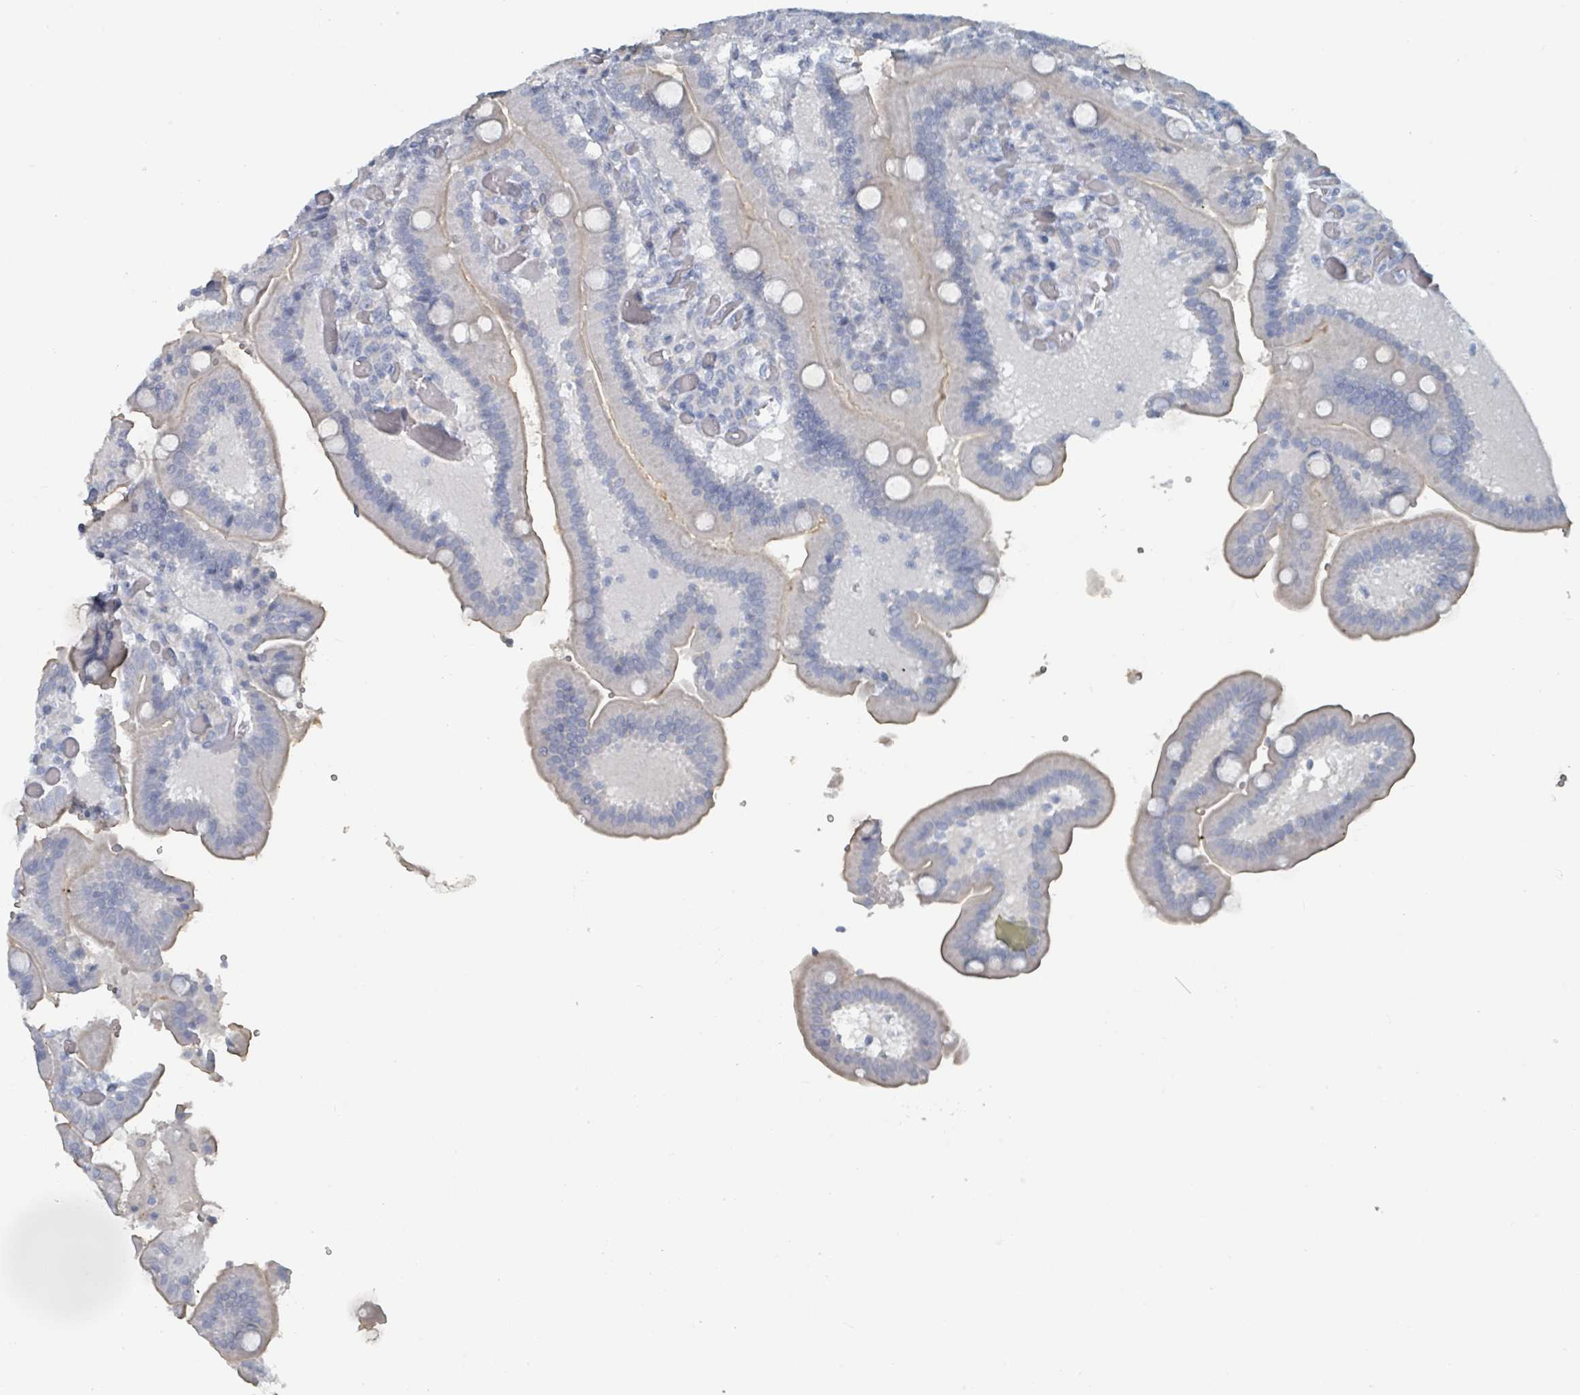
{"staining": {"intensity": "negative", "quantity": "none", "location": "none"}, "tissue": "duodenum", "cell_type": "Glandular cells", "image_type": "normal", "snomed": [{"axis": "morphology", "description": "Normal tissue, NOS"}, {"axis": "topography", "description": "Duodenum"}], "caption": "Immunohistochemistry histopathology image of unremarkable duodenum: duodenum stained with DAB shows no significant protein staining in glandular cells.", "gene": "HEATR5A", "patient": {"sex": "female", "age": 62}}